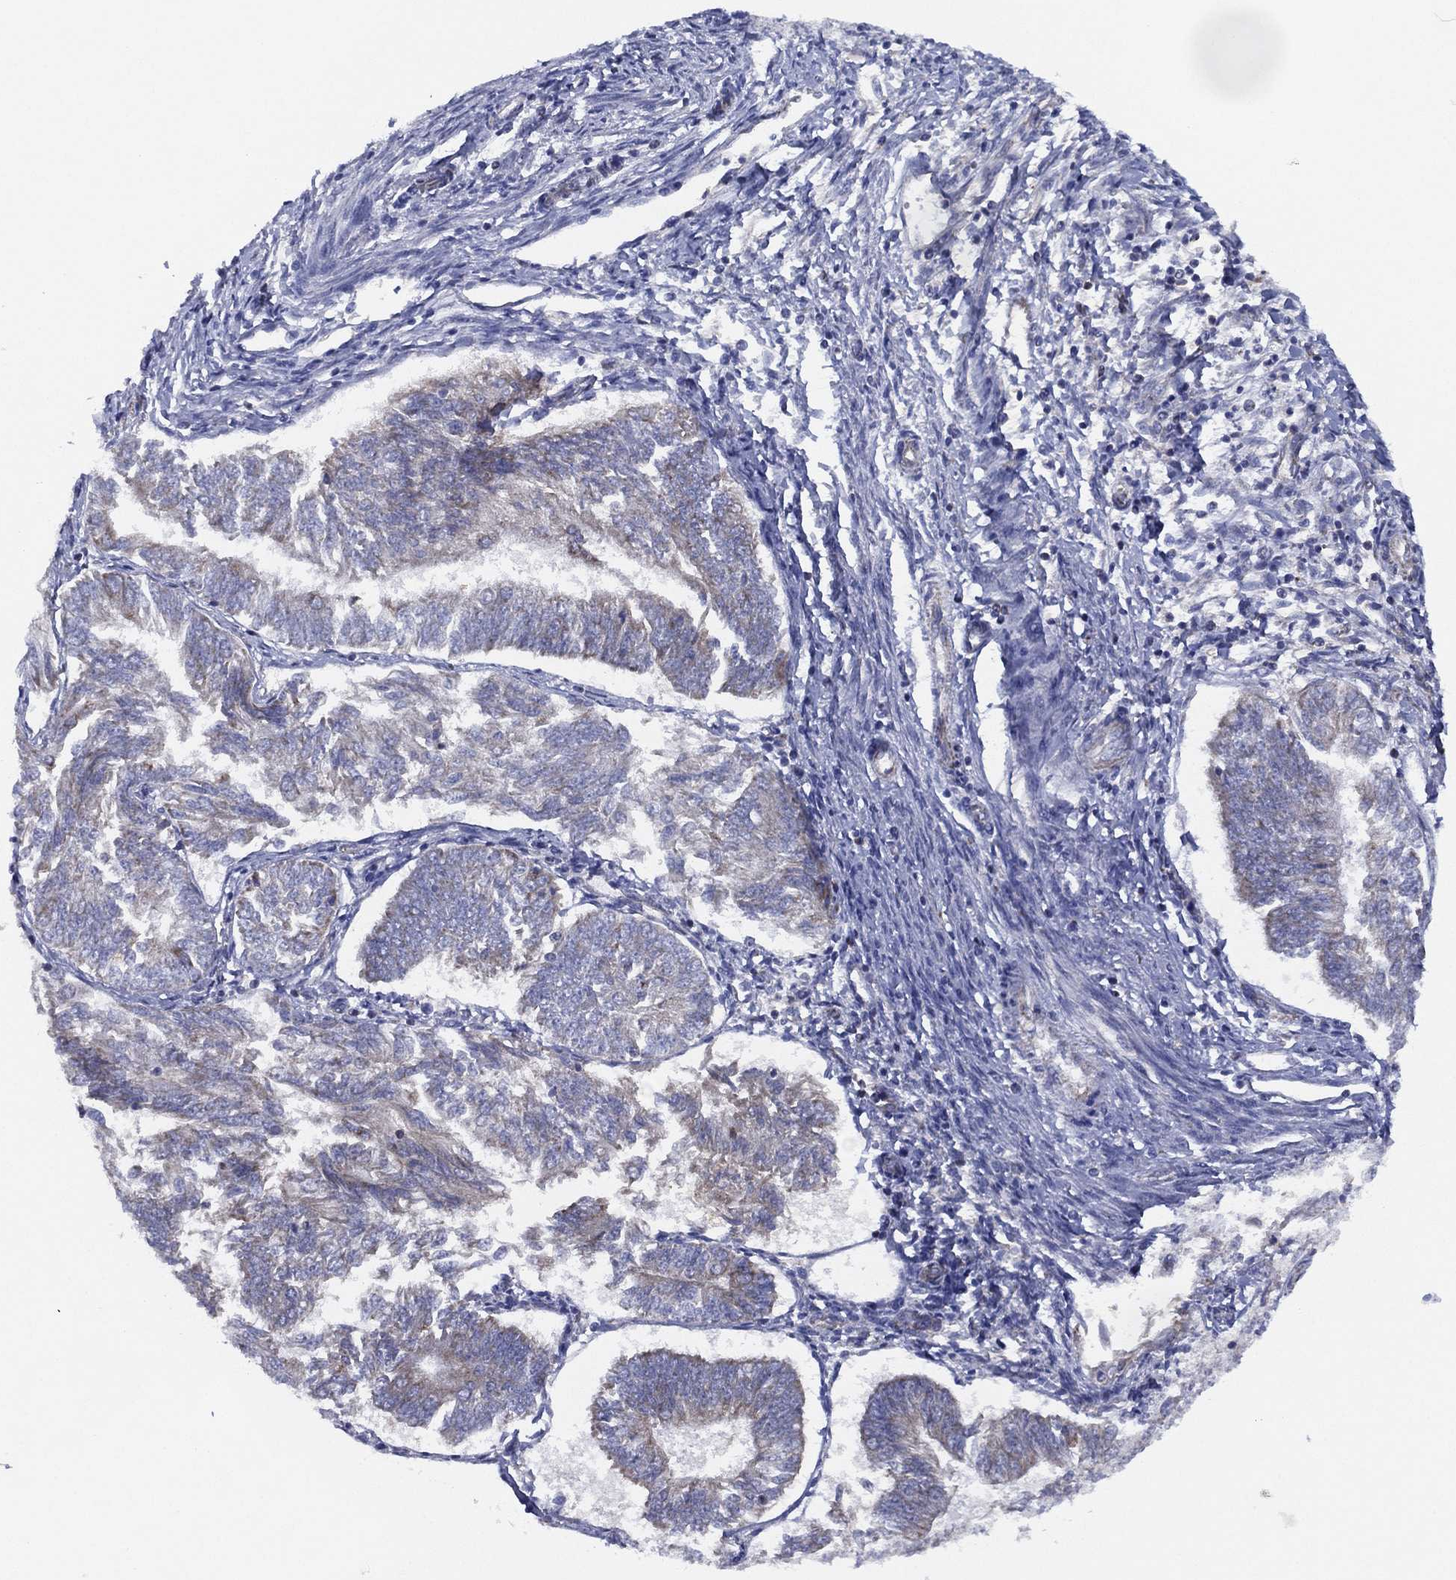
{"staining": {"intensity": "negative", "quantity": "none", "location": "none"}, "tissue": "endometrial cancer", "cell_type": "Tumor cells", "image_type": "cancer", "snomed": [{"axis": "morphology", "description": "Adenocarcinoma, NOS"}, {"axis": "topography", "description": "Endometrium"}], "caption": "Immunohistochemistry (IHC) image of neoplastic tissue: human endometrial cancer stained with DAB displays no significant protein positivity in tumor cells. The staining was performed using DAB (3,3'-diaminobenzidine) to visualize the protein expression in brown, while the nuclei were stained in blue with hematoxylin (Magnification: 20x).", "gene": "ZNF223", "patient": {"sex": "female", "age": 58}}